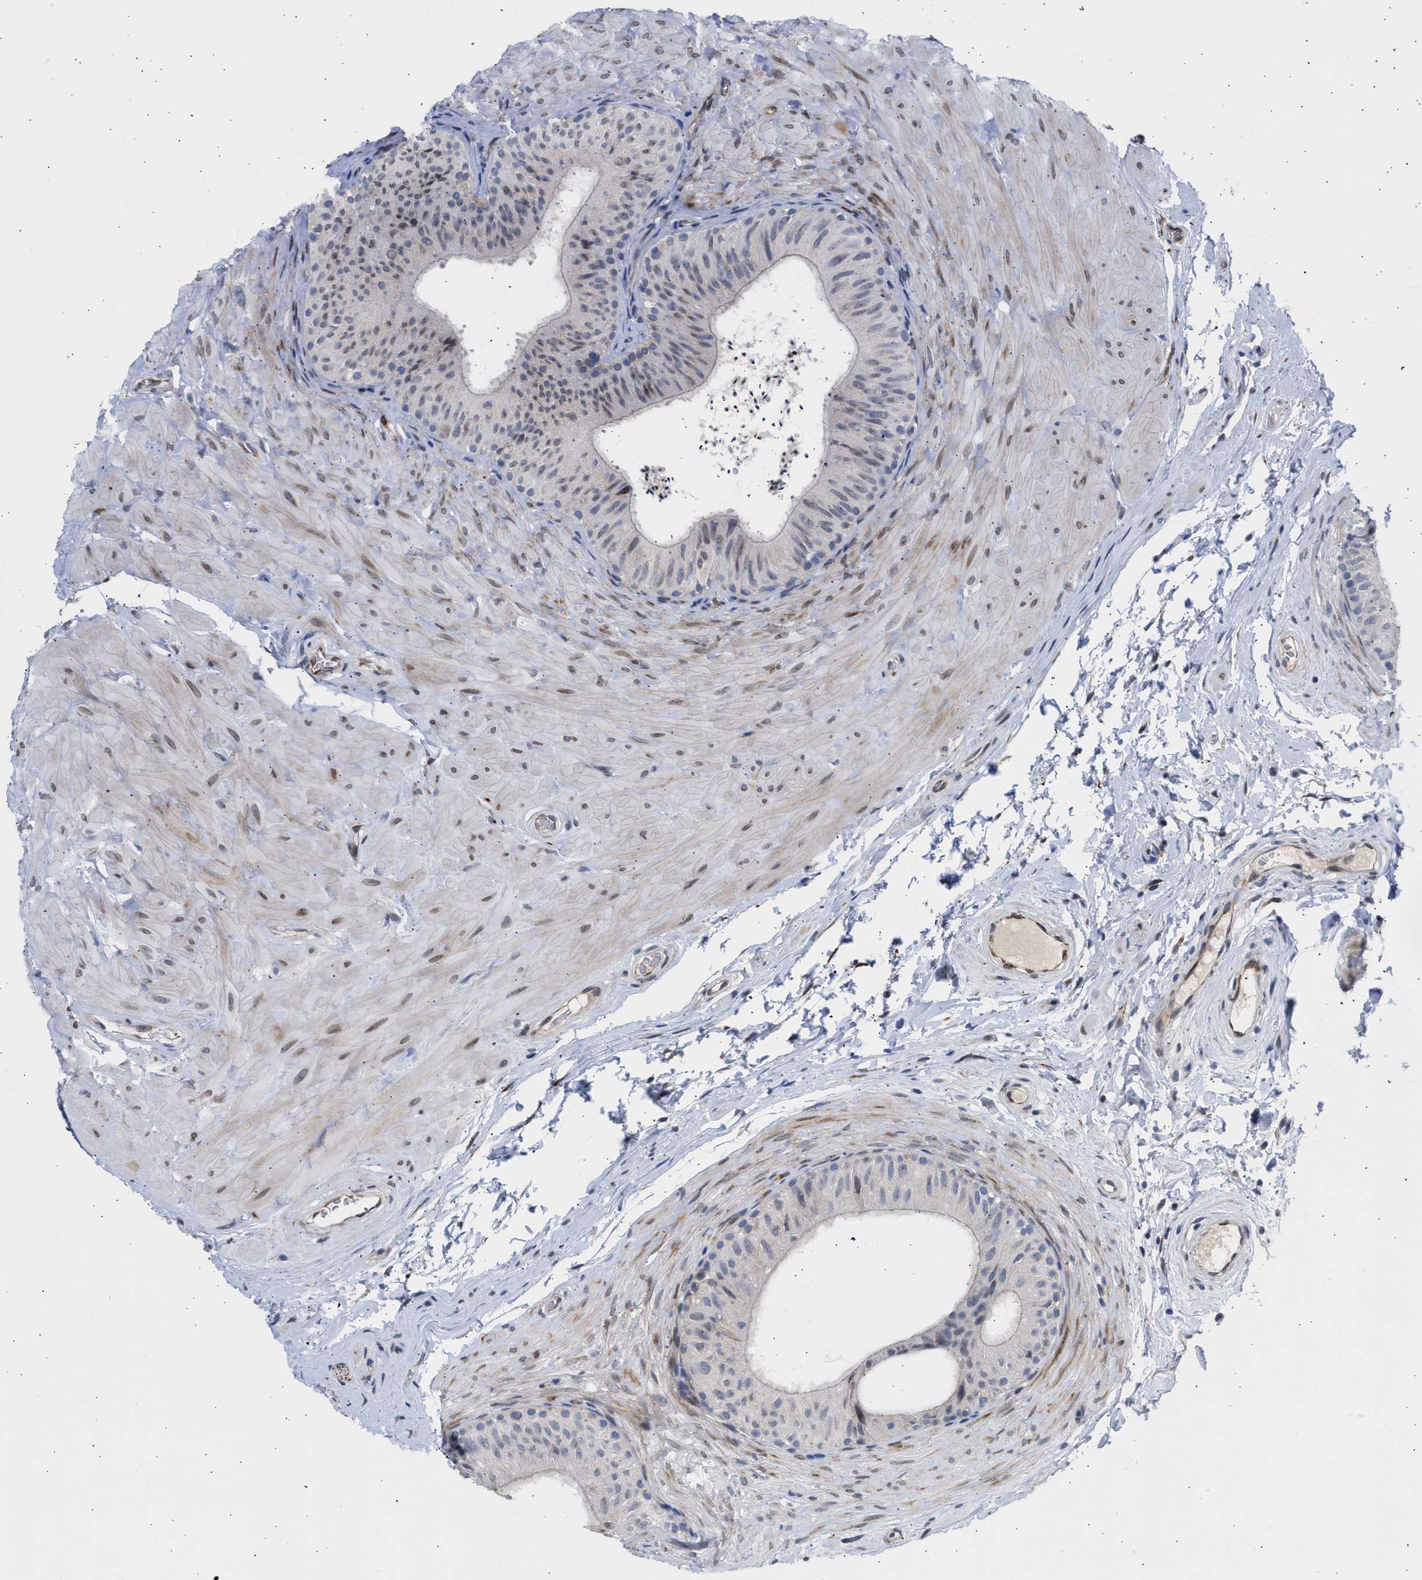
{"staining": {"intensity": "weak", "quantity": "<25%", "location": "cytoplasmic/membranous,nuclear"}, "tissue": "epididymis", "cell_type": "Glandular cells", "image_type": "normal", "snomed": [{"axis": "morphology", "description": "Normal tissue, NOS"}, {"axis": "topography", "description": "Epididymis"}], "caption": "Immunohistochemical staining of benign human epididymis shows no significant staining in glandular cells. (Stains: DAB immunohistochemistry with hematoxylin counter stain, Microscopy: brightfield microscopy at high magnification).", "gene": "NUP35", "patient": {"sex": "male", "age": 34}}